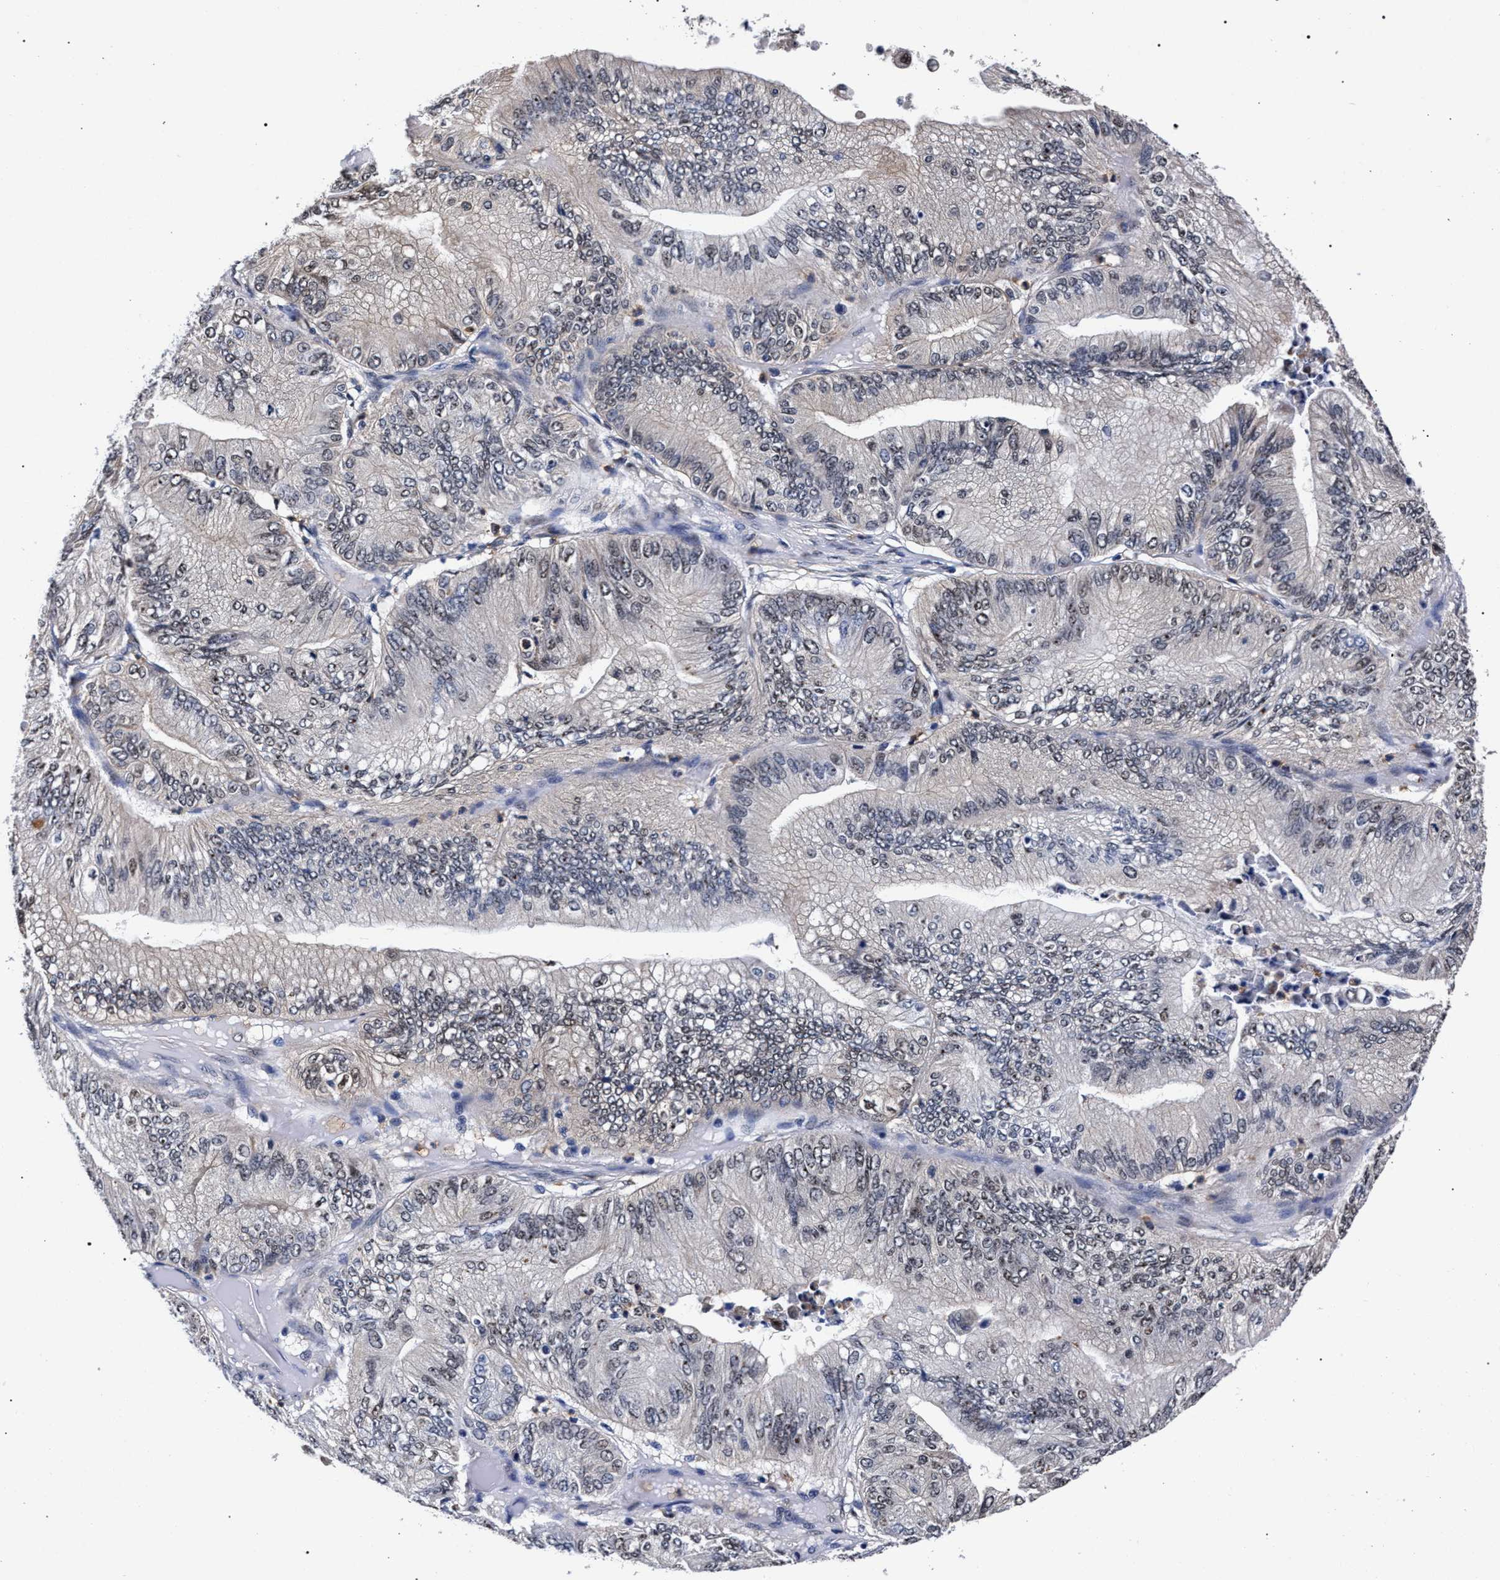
{"staining": {"intensity": "weak", "quantity": "<25%", "location": "nuclear"}, "tissue": "ovarian cancer", "cell_type": "Tumor cells", "image_type": "cancer", "snomed": [{"axis": "morphology", "description": "Cystadenocarcinoma, mucinous, NOS"}, {"axis": "topography", "description": "Ovary"}], "caption": "The photomicrograph demonstrates no staining of tumor cells in ovarian mucinous cystadenocarcinoma. The staining was performed using DAB (3,3'-diaminobenzidine) to visualize the protein expression in brown, while the nuclei were stained in blue with hematoxylin (Magnification: 20x).", "gene": "ZNF462", "patient": {"sex": "female", "age": 61}}